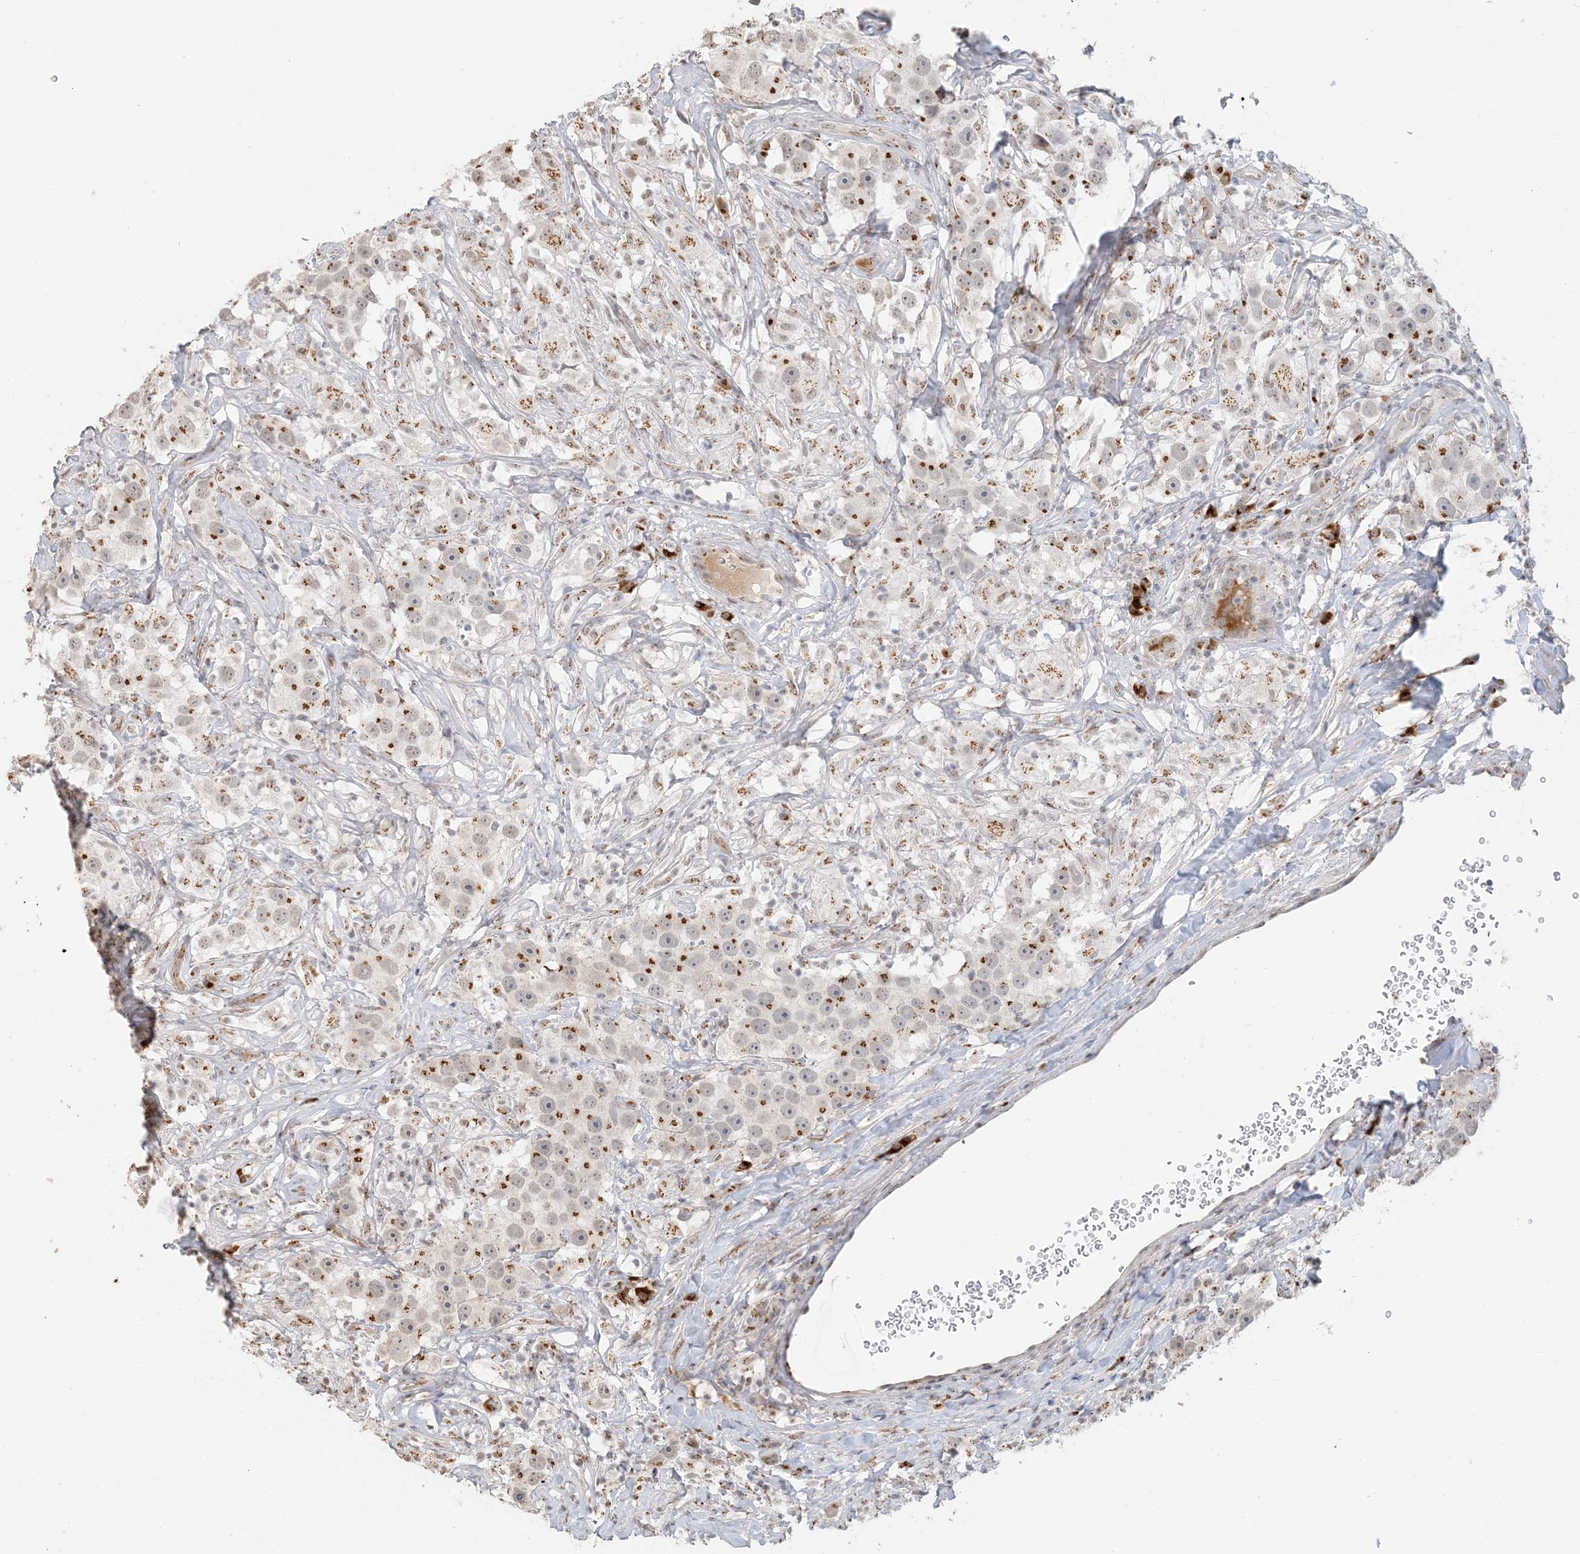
{"staining": {"intensity": "strong", "quantity": "25%-75%", "location": "cytoplasmic/membranous"}, "tissue": "testis cancer", "cell_type": "Tumor cells", "image_type": "cancer", "snomed": [{"axis": "morphology", "description": "Seminoma, NOS"}, {"axis": "topography", "description": "Testis"}], "caption": "Testis seminoma was stained to show a protein in brown. There is high levels of strong cytoplasmic/membranous positivity in about 25%-75% of tumor cells.", "gene": "ZCCHC4", "patient": {"sex": "male", "age": 49}}